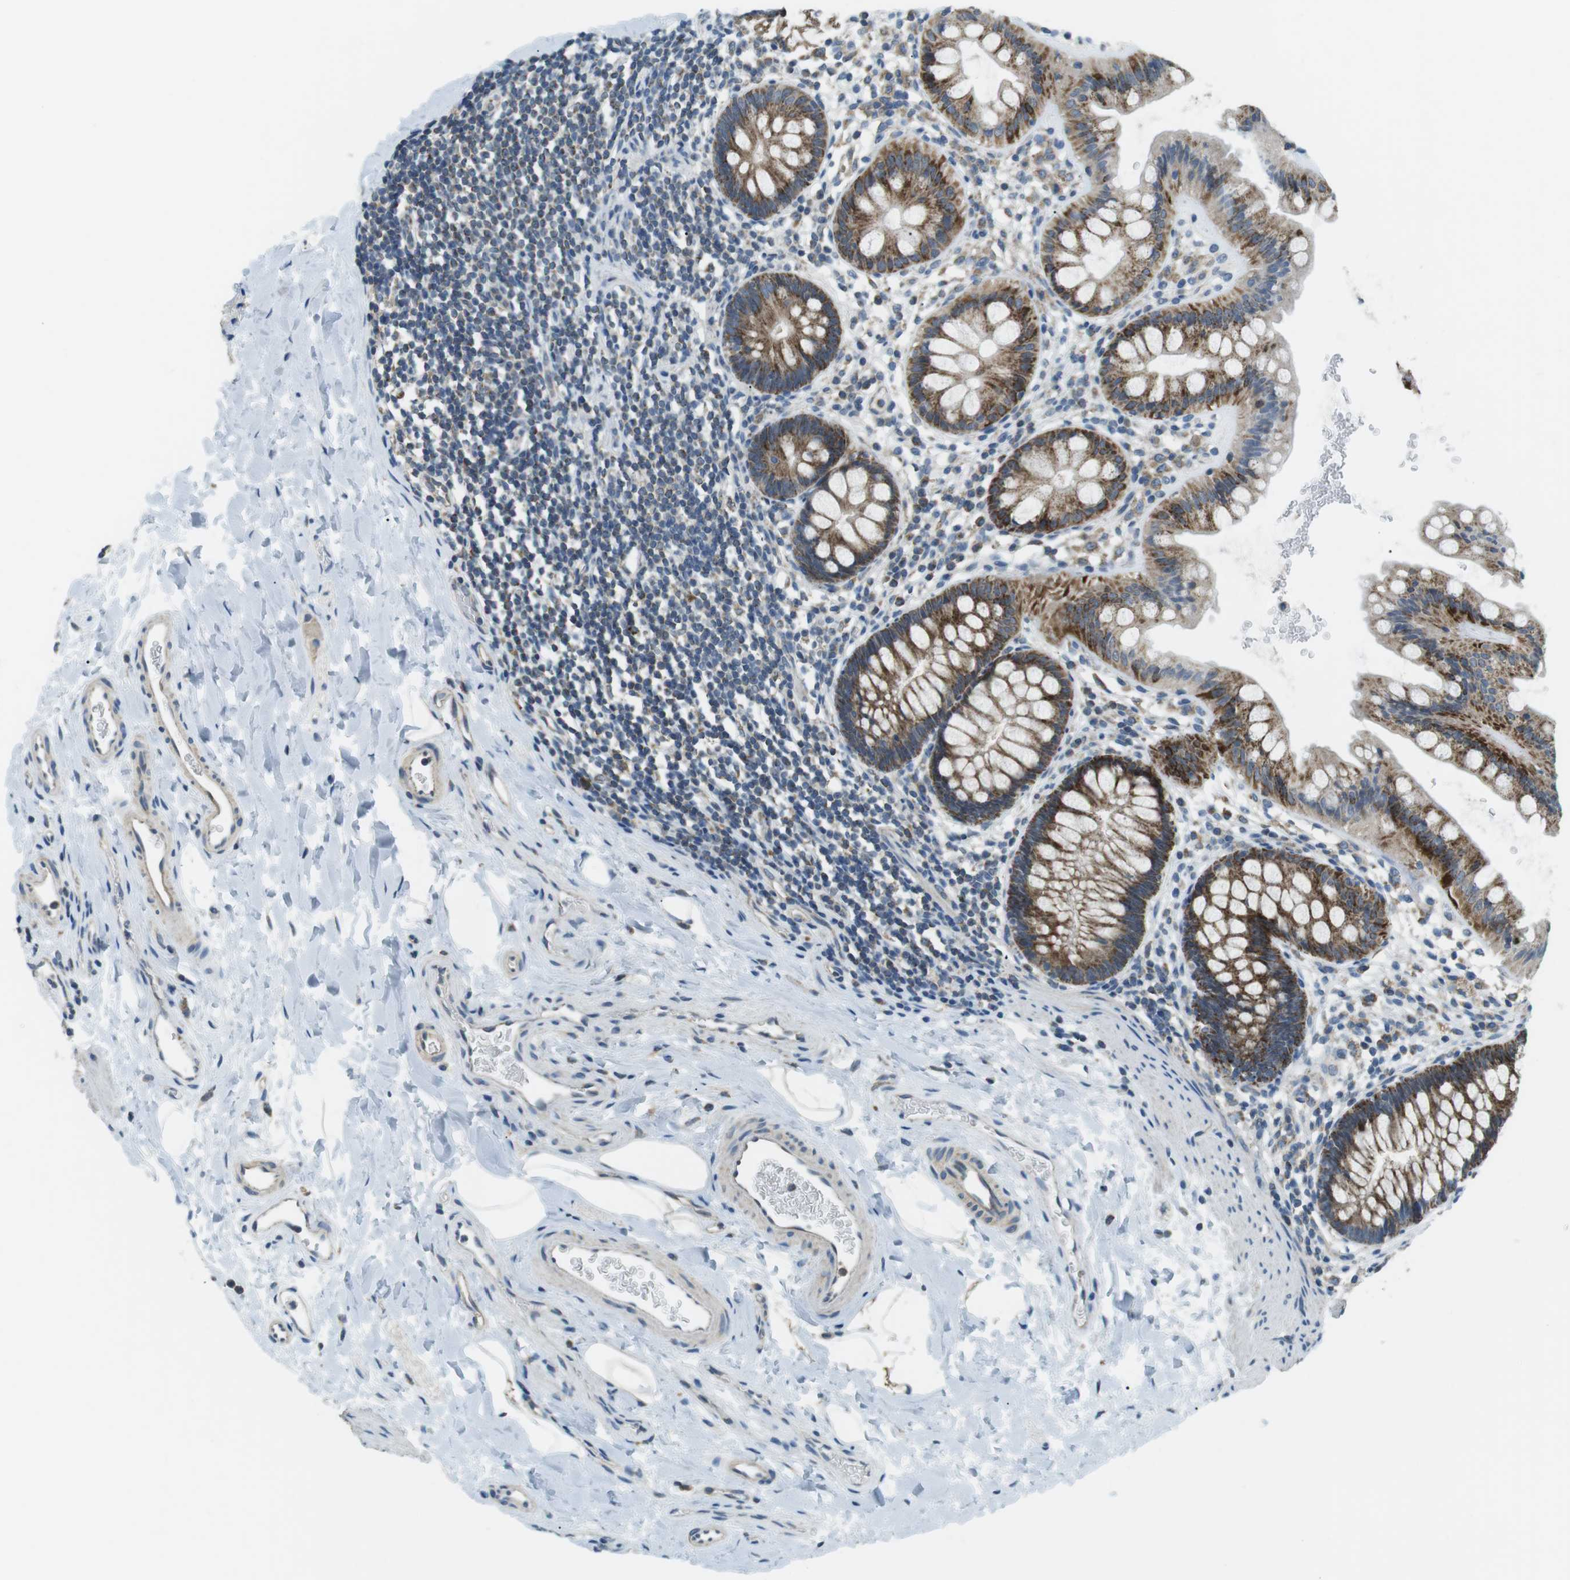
{"staining": {"intensity": "moderate", "quantity": ">75%", "location": "cytoplasmic/membranous"}, "tissue": "rectum", "cell_type": "Glandular cells", "image_type": "normal", "snomed": [{"axis": "morphology", "description": "Normal tissue, NOS"}, {"axis": "topography", "description": "Rectum"}], "caption": "The histopathology image demonstrates staining of unremarkable rectum, revealing moderate cytoplasmic/membranous protein staining (brown color) within glandular cells.", "gene": "BACE1", "patient": {"sex": "female", "age": 24}}